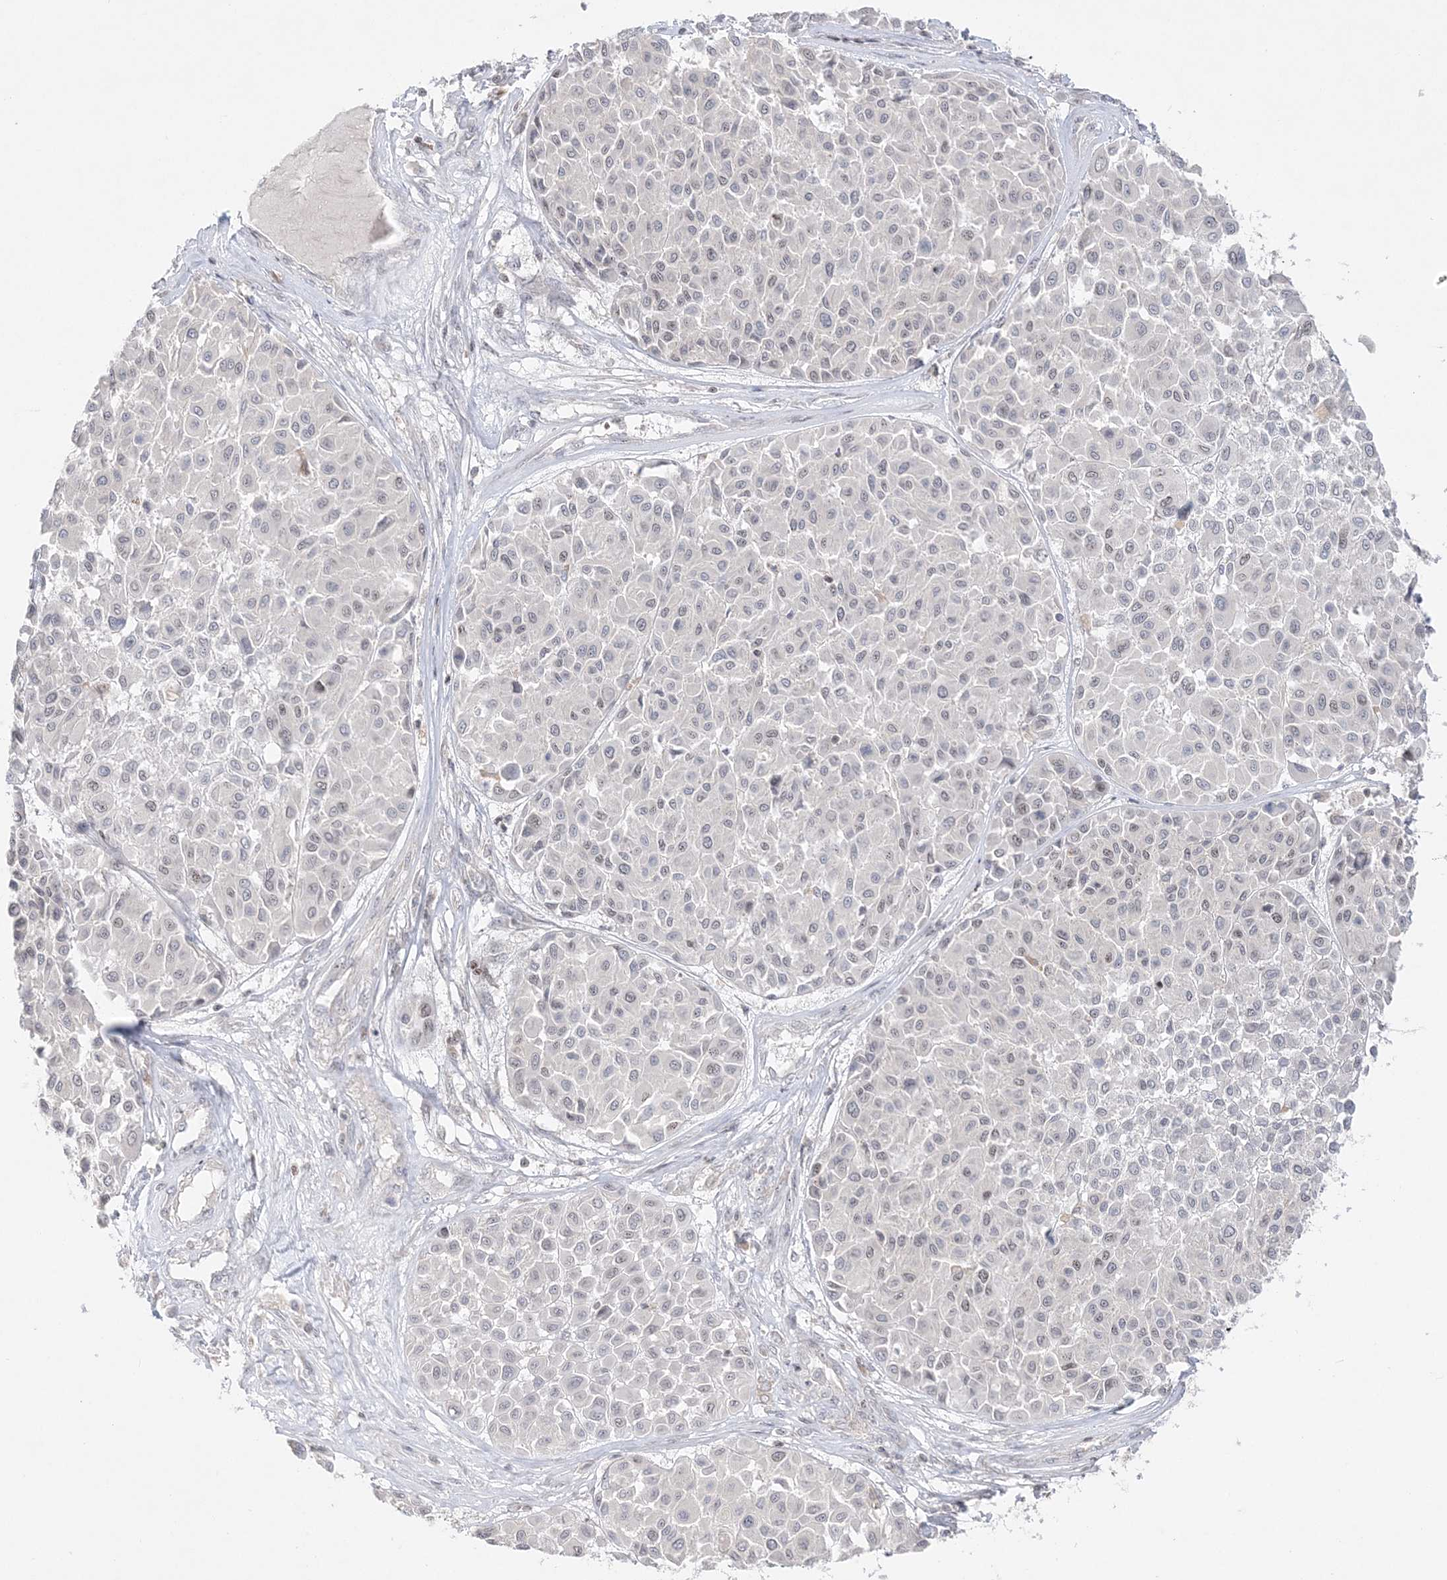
{"staining": {"intensity": "negative", "quantity": "none", "location": "none"}, "tissue": "melanoma", "cell_type": "Tumor cells", "image_type": "cancer", "snomed": [{"axis": "morphology", "description": "Malignant melanoma, Metastatic site"}, {"axis": "topography", "description": "Soft tissue"}], "caption": "DAB (3,3'-diaminobenzidine) immunohistochemical staining of human malignant melanoma (metastatic site) shows no significant expression in tumor cells.", "gene": "SH3BP4", "patient": {"sex": "male", "age": 41}}